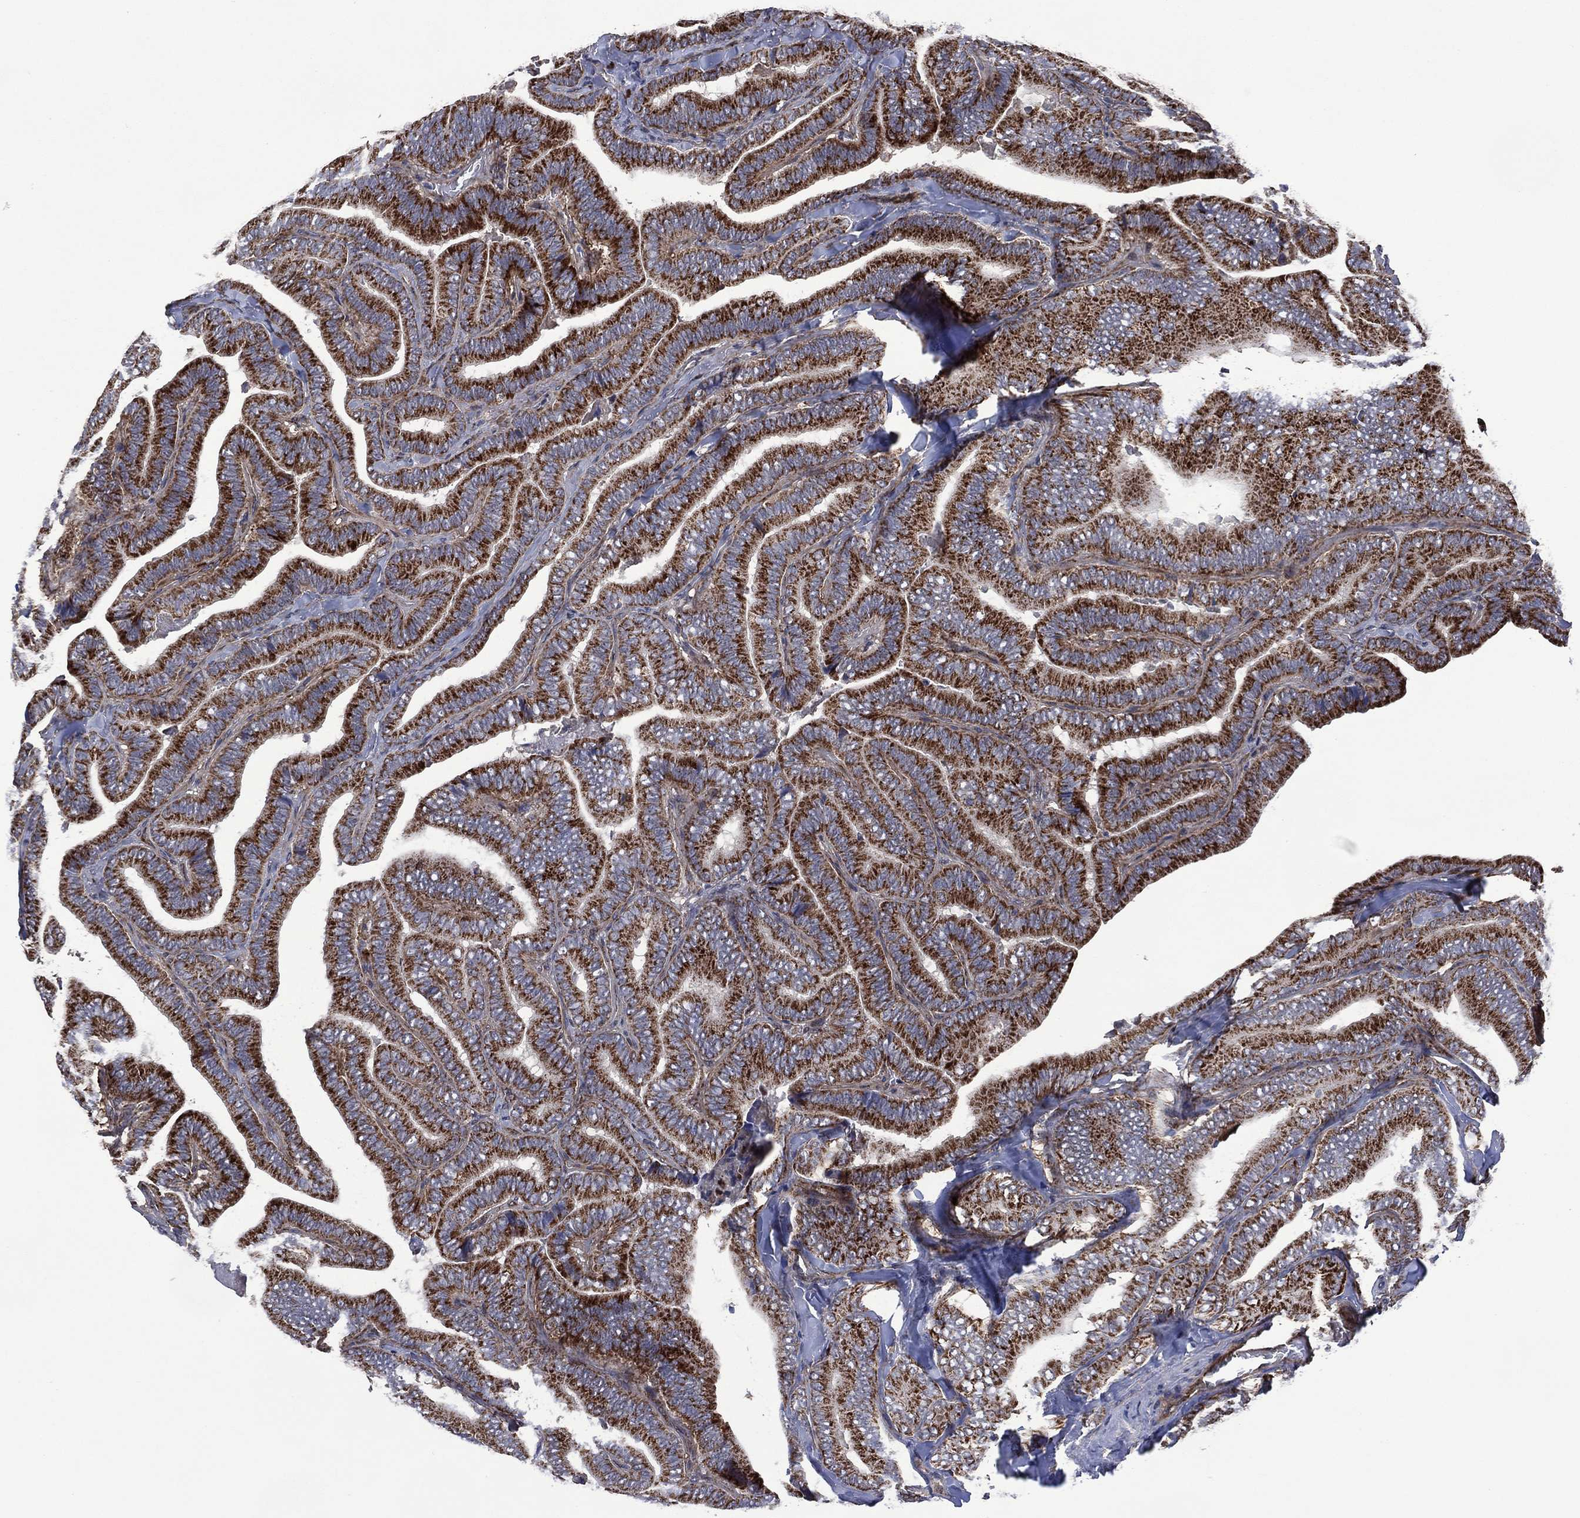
{"staining": {"intensity": "strong", "quantity": ">75%", "location": "cytoplasmic/membranous"}, "tissue": "thyroid cancer", "cell_type": "Tumor cells", "image_type": "cancer", "snomed": [{"axis": "morphology", "description": "Papillary adenocarcinoma, NOS"}, {"axis": "topography", "description": "Thyroid gland"}], "caption": "Protein staining displays strong cytoplasmic/membranous staining in approximately >75% of tumor cells in thyroid cancer.", "gene": "HTD2", "patient": {"sex": "male", "age": 61}}